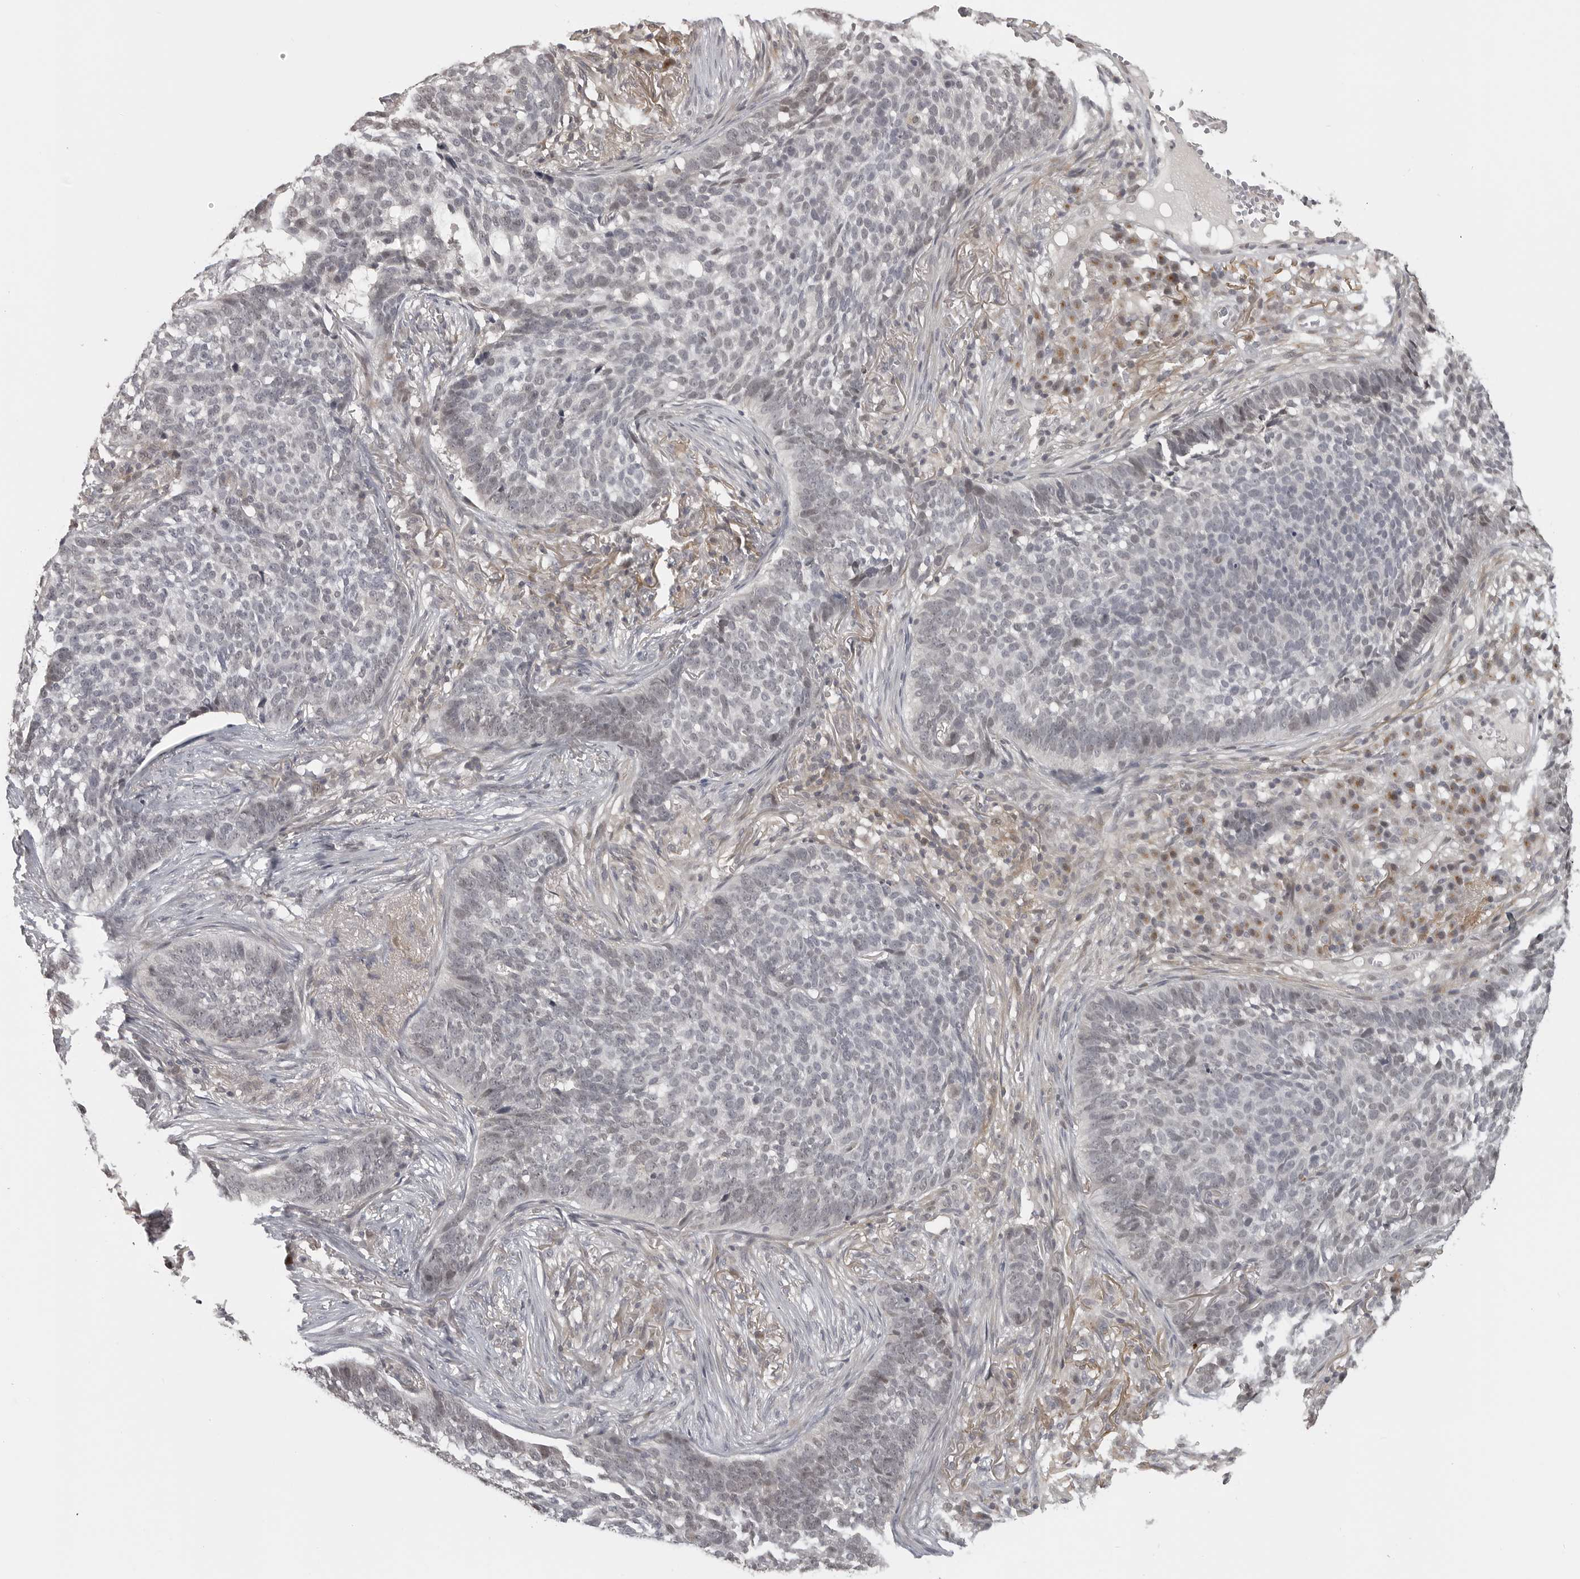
{"staining": {"intensity": "negative", "quantity": "none", "location": "none"}, "tissue": "skin cancer", "cell_type": "Tumor cells", "image_type": "cancer", "snomed": [{"axis": "morphology", "description": "Basal cell carcinoma"}, {"axis": "topography", "description": "Skin"}], "caption": "Immunohistochemistry (IHC) image of basal cell carcinoma (skin) stained for a protein (brown), which shows no staining in tumor cells.", "gene": "UROD", "patient": {"sex": "male", "age": 85}}